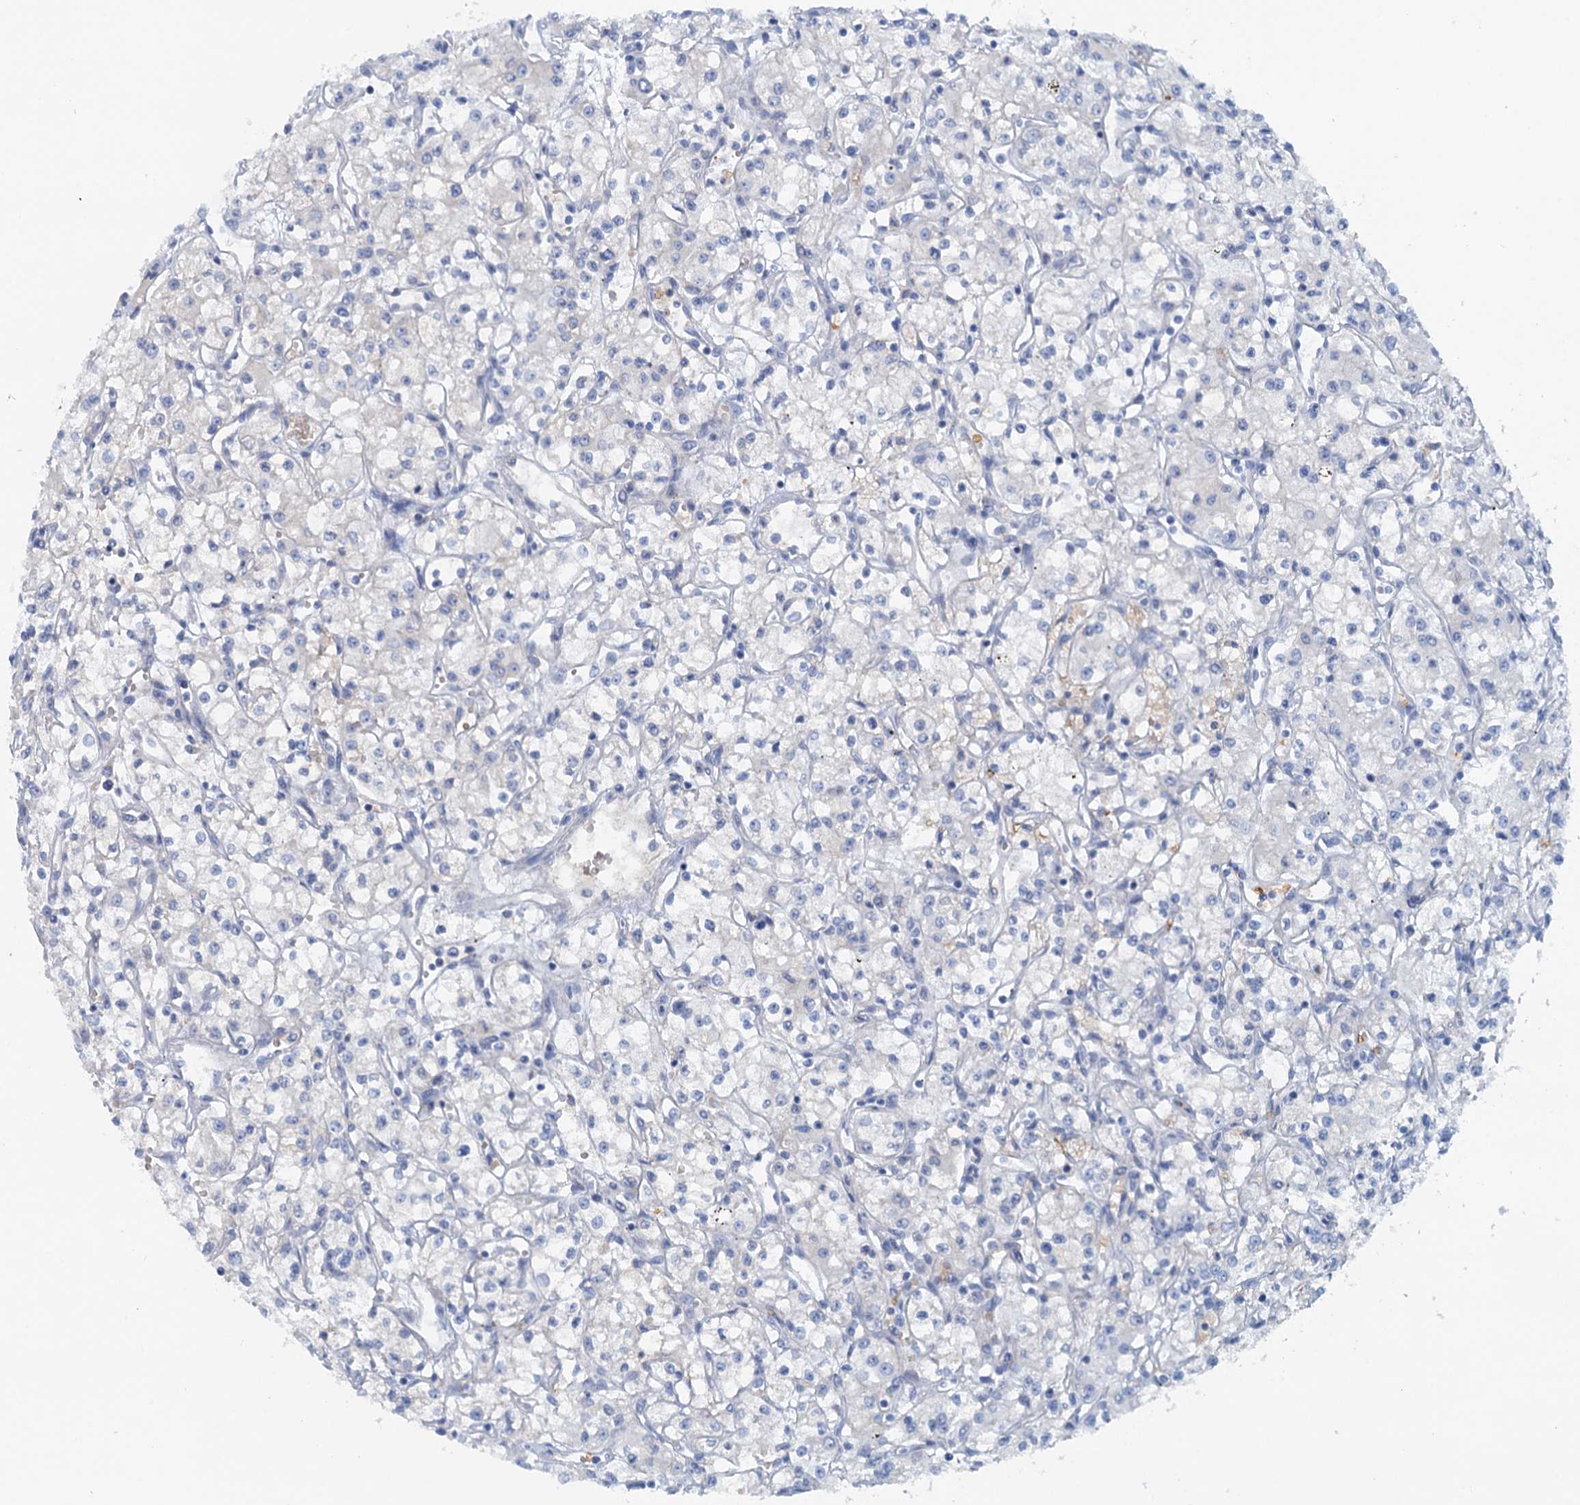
{"staining": {"intensity": "negative", "quantity": "none", "location": "none"}, "tissue": "renal cancer", "cell_type": "Tumor cells", "image_type": "cancer", "snomed": [{"axis": "morphology", "description": "Adenocarcinoma, NOS"}, {"axis": "topography", "description": "Kidney"}], "caption": "This is an IHC photomicrograph of renal cancer (adenocarcinoma). There is no staining in tumor cells.", "gene": "MYADML2", "patient": {"sex": "male", "age": 59}}